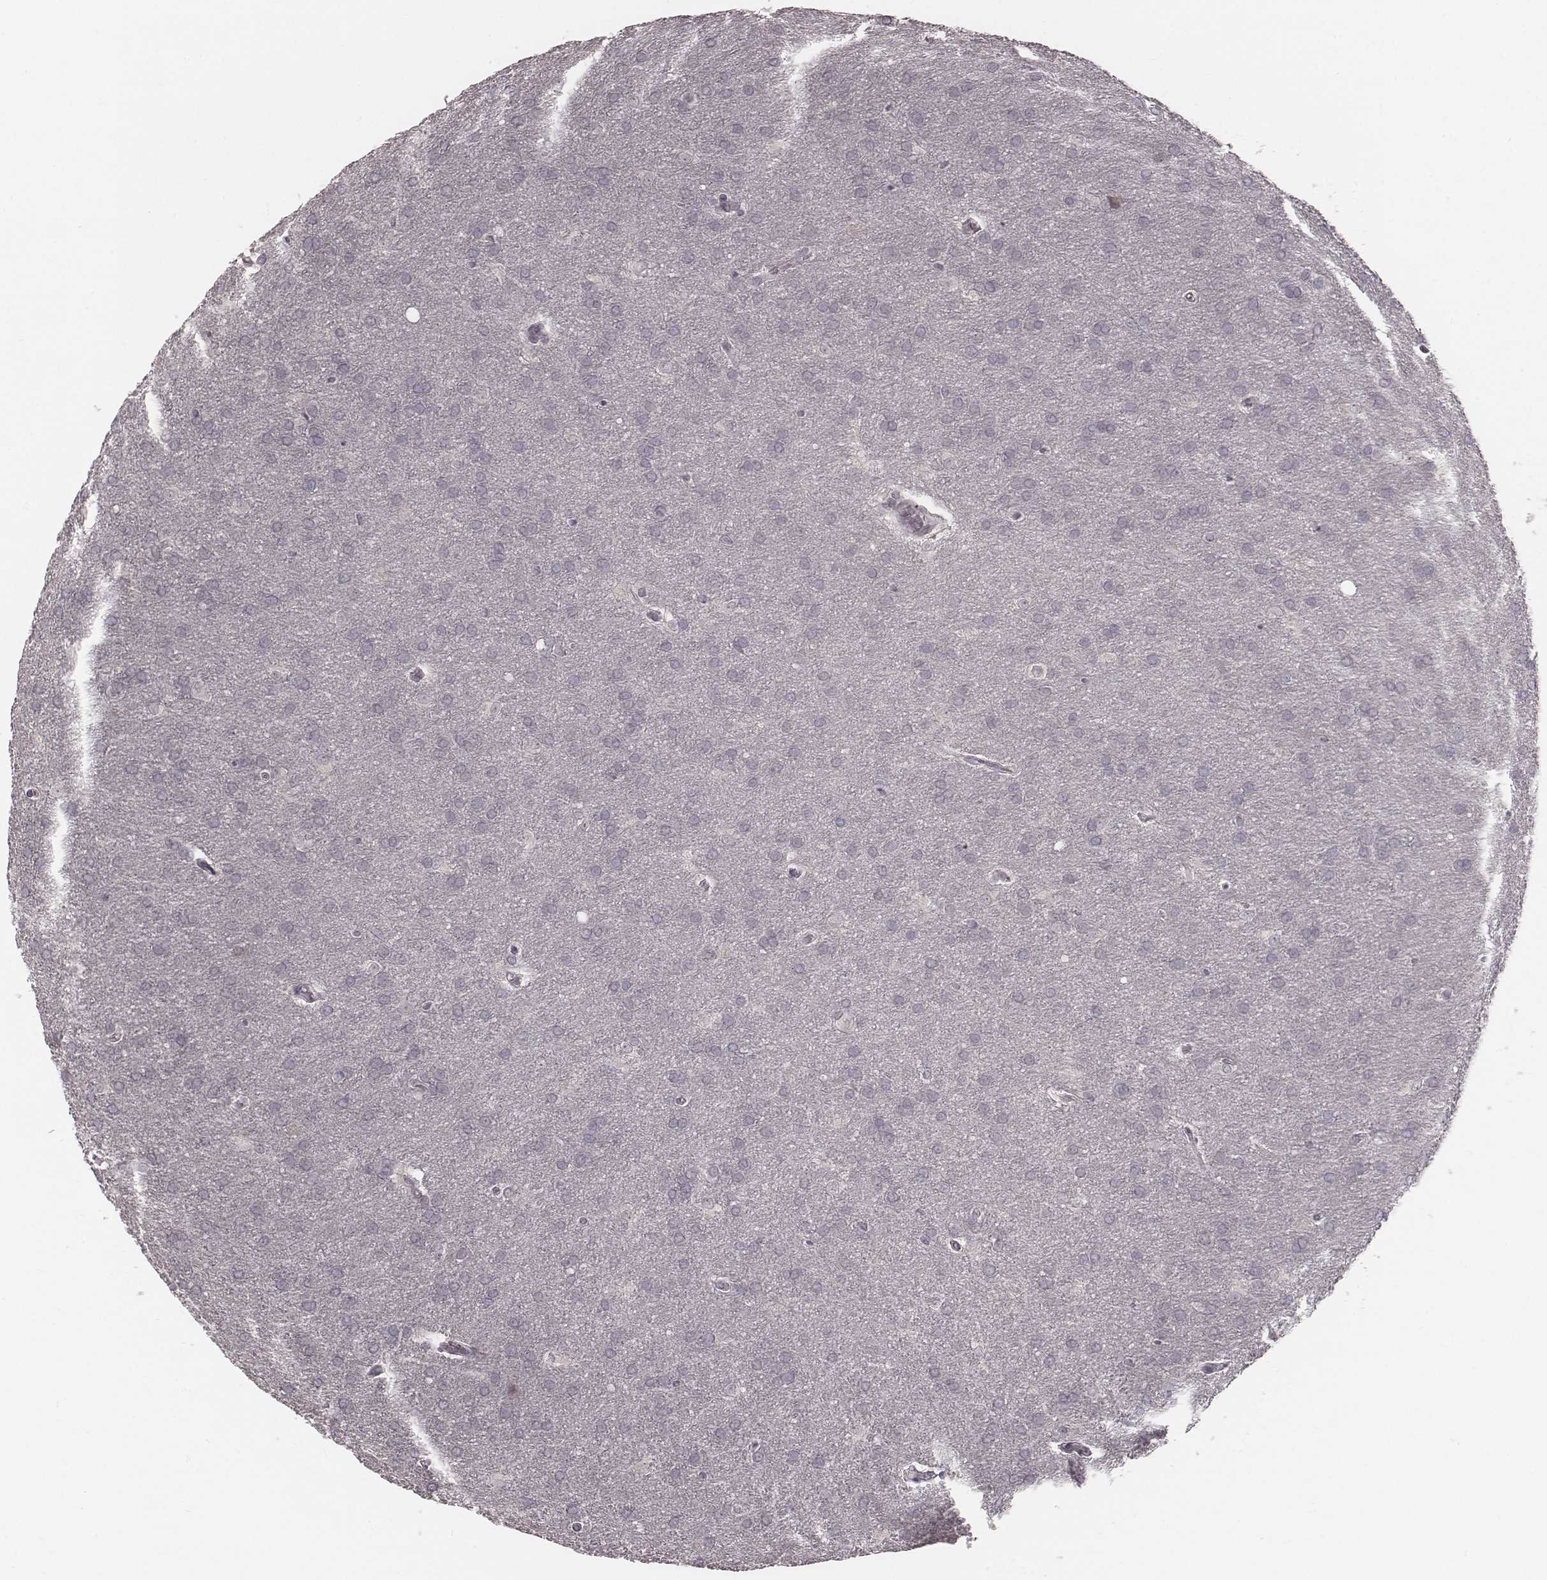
{"staining": {"intensity": "negative", "quantity": "none", "location": "none"}, "tissue": "glioma", "cell_type": "Tumor cells", "image_type": "cancer", "snomed": [{"axis": "morphology", "description": "Glioma, malignant, Low grade"}, {"axis": "topography", "description": "Brain"}], "caption": "DAB (3,3'-diaminobenzidine) immunohistochemical staining of glioma exhibits no significant expression in tumor cells. The staining is performed using DAB (3,3'-diaminobenzidine) brown chromogen with nuclei counter-stained in using hematoxylin.", "gene": "IQCG", "patient": {"sex": "female", "age": 32}}